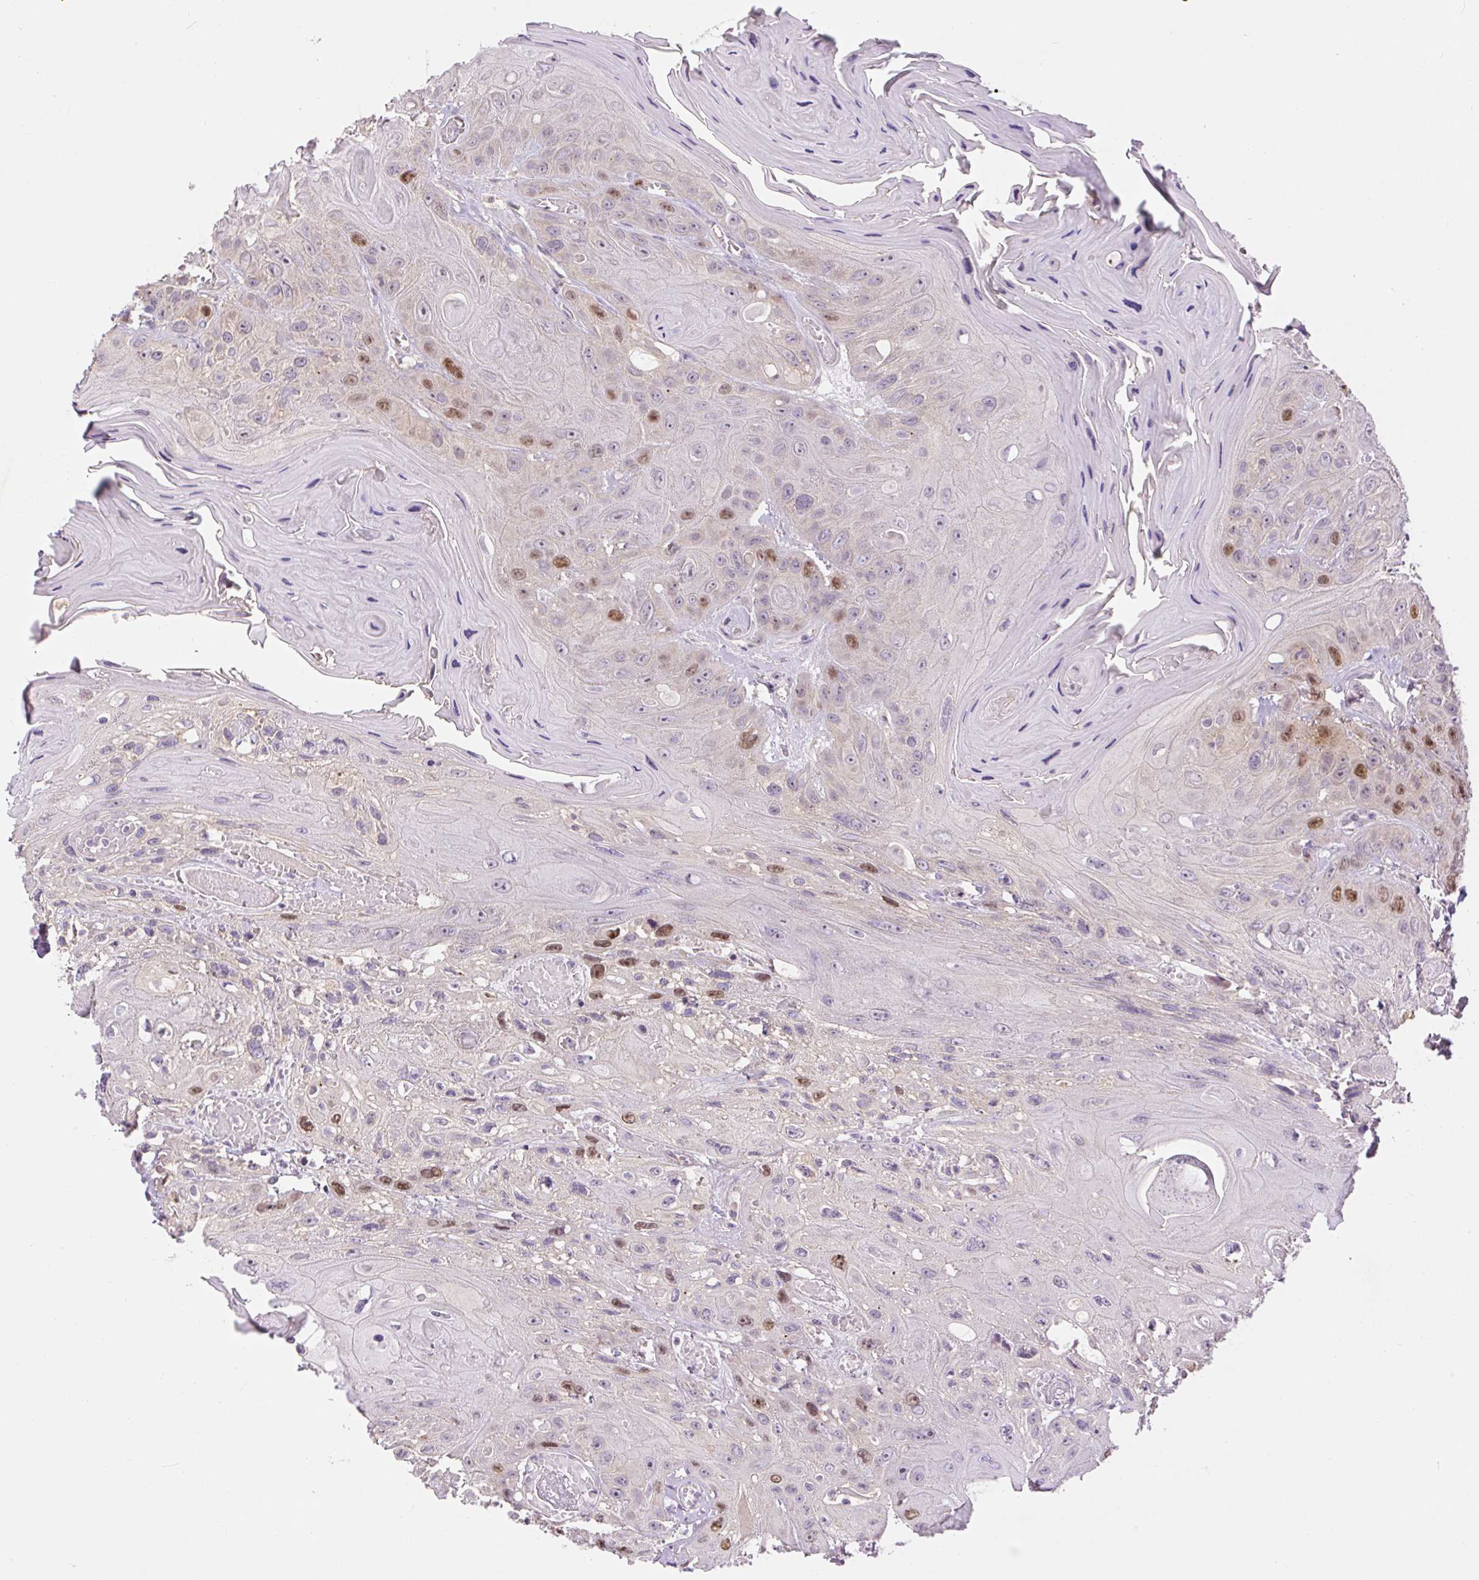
{"staining": {"intensity": "moderate", "quantity": "25%-75%", "location": "nuclear"}, "tissue": "head and neck cancer", "cell_type": "Tumor cells", "image_type": "cancer", "snomed": [{"axis": "morphology", "description": "Squamous cell carcinoma, NOS"}, {"axis": "topography", "description": "Head-Neck"}], "caption": "Squamous cell carcinoma (head and neck) stained with a brown dye reveals moderate nuclear positive expression in approximately 25%-75% of tumor cells.", "gene": "RACGAP1", "patient": {"sex": "female", "age": 59}}